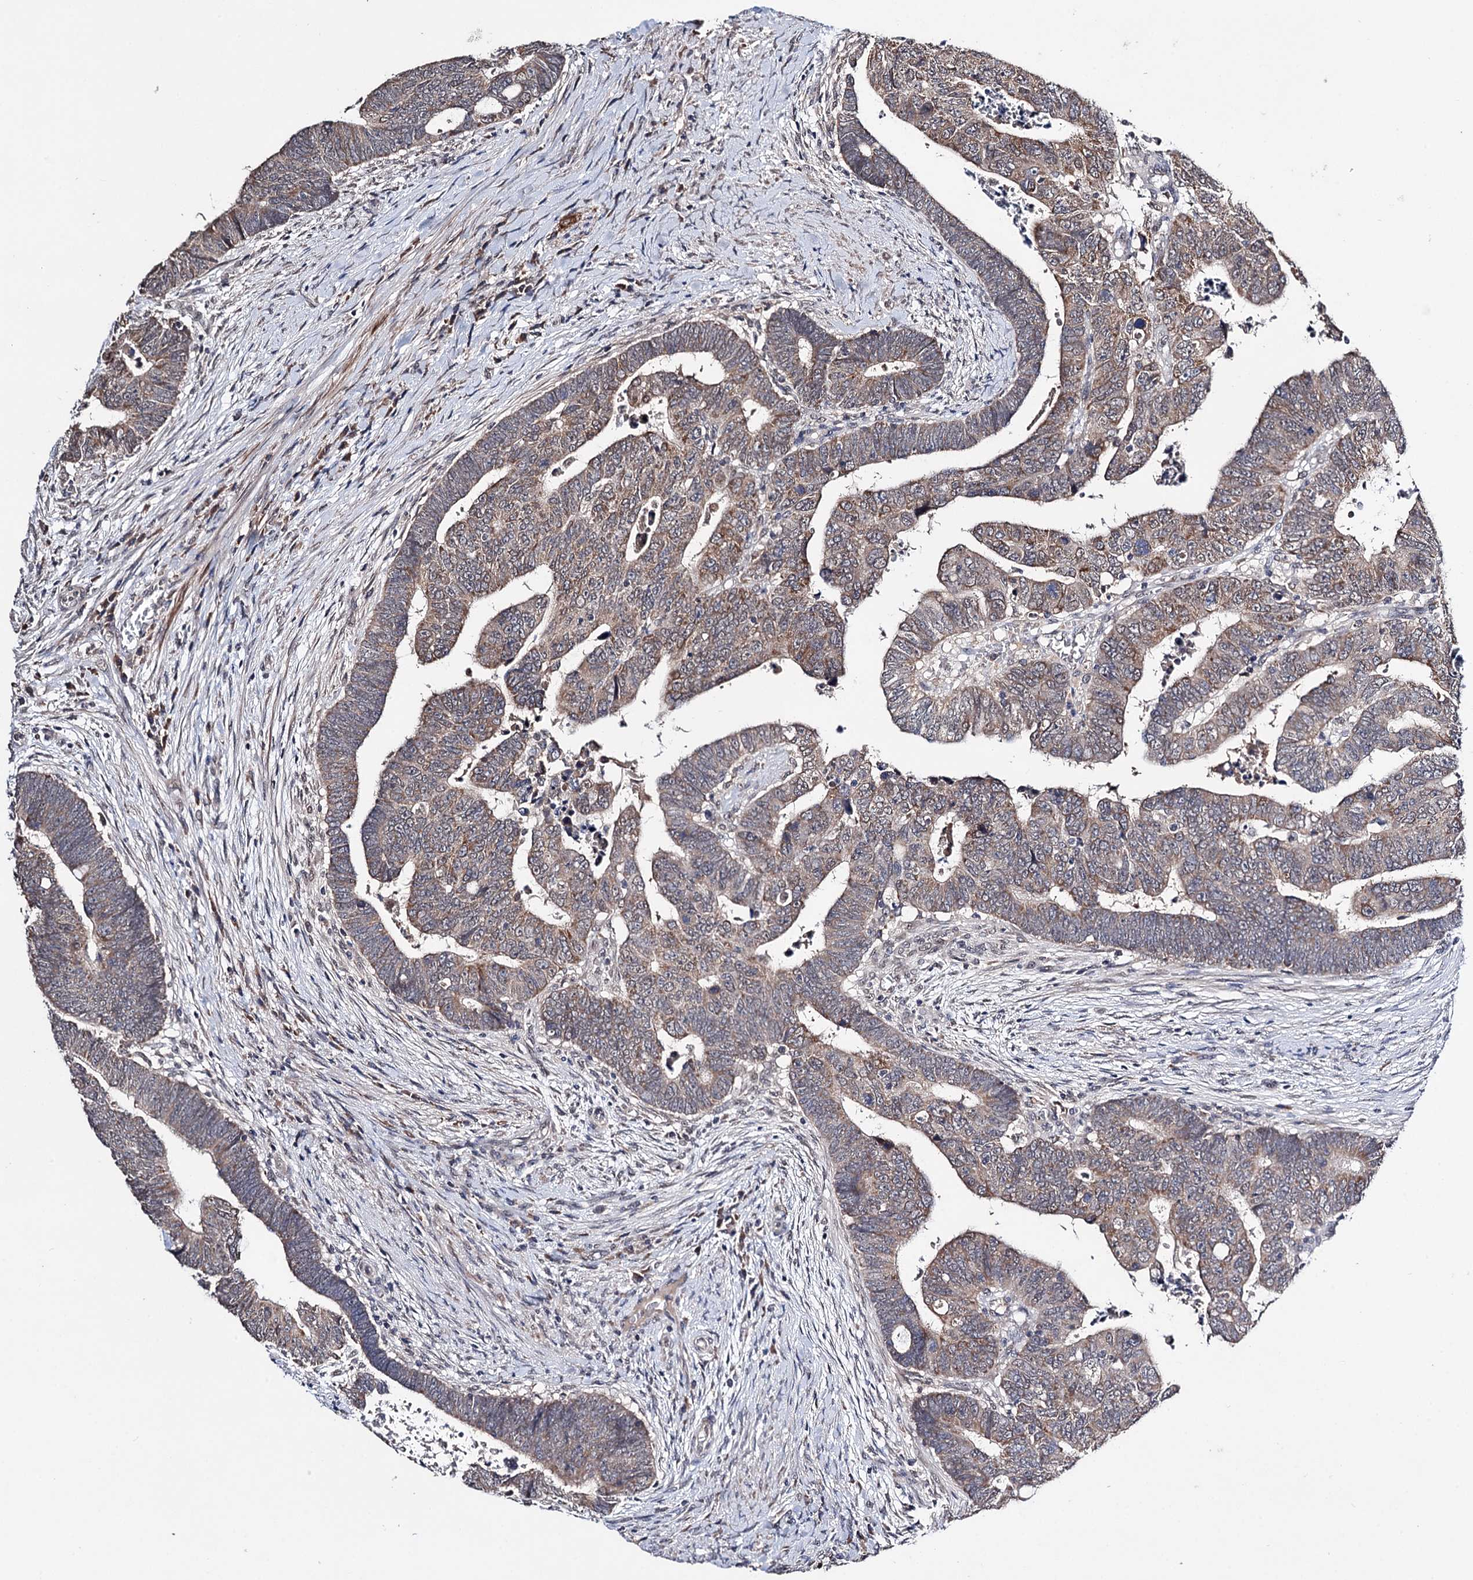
{"staining": {"intensity": "moderate", "quantity": ">75%", "location": "cytoplasmic/membranous,nuclear"}, "tissue": "colorectal cancer", "cell_type": "Tumor cells", "image_type": "cancer", "snomed": [{"axis": "morphology", "description": "Normal tissue, NOS"}, {"axis": "morphology", "description": "Adenocarcinoma, NOS"}, {"axis": "topography", "description": "Rectum"}], "caption": "Tumor cells demonstrate medium levels of moderate cytoplasmic/membranous and nuclear expression in approximately >75% of cells in human colorectal adenocarcinoma. Nuclei are stained in blue.", "gene": "CLPB", "patient": {"sex": "female", "age": 65}}